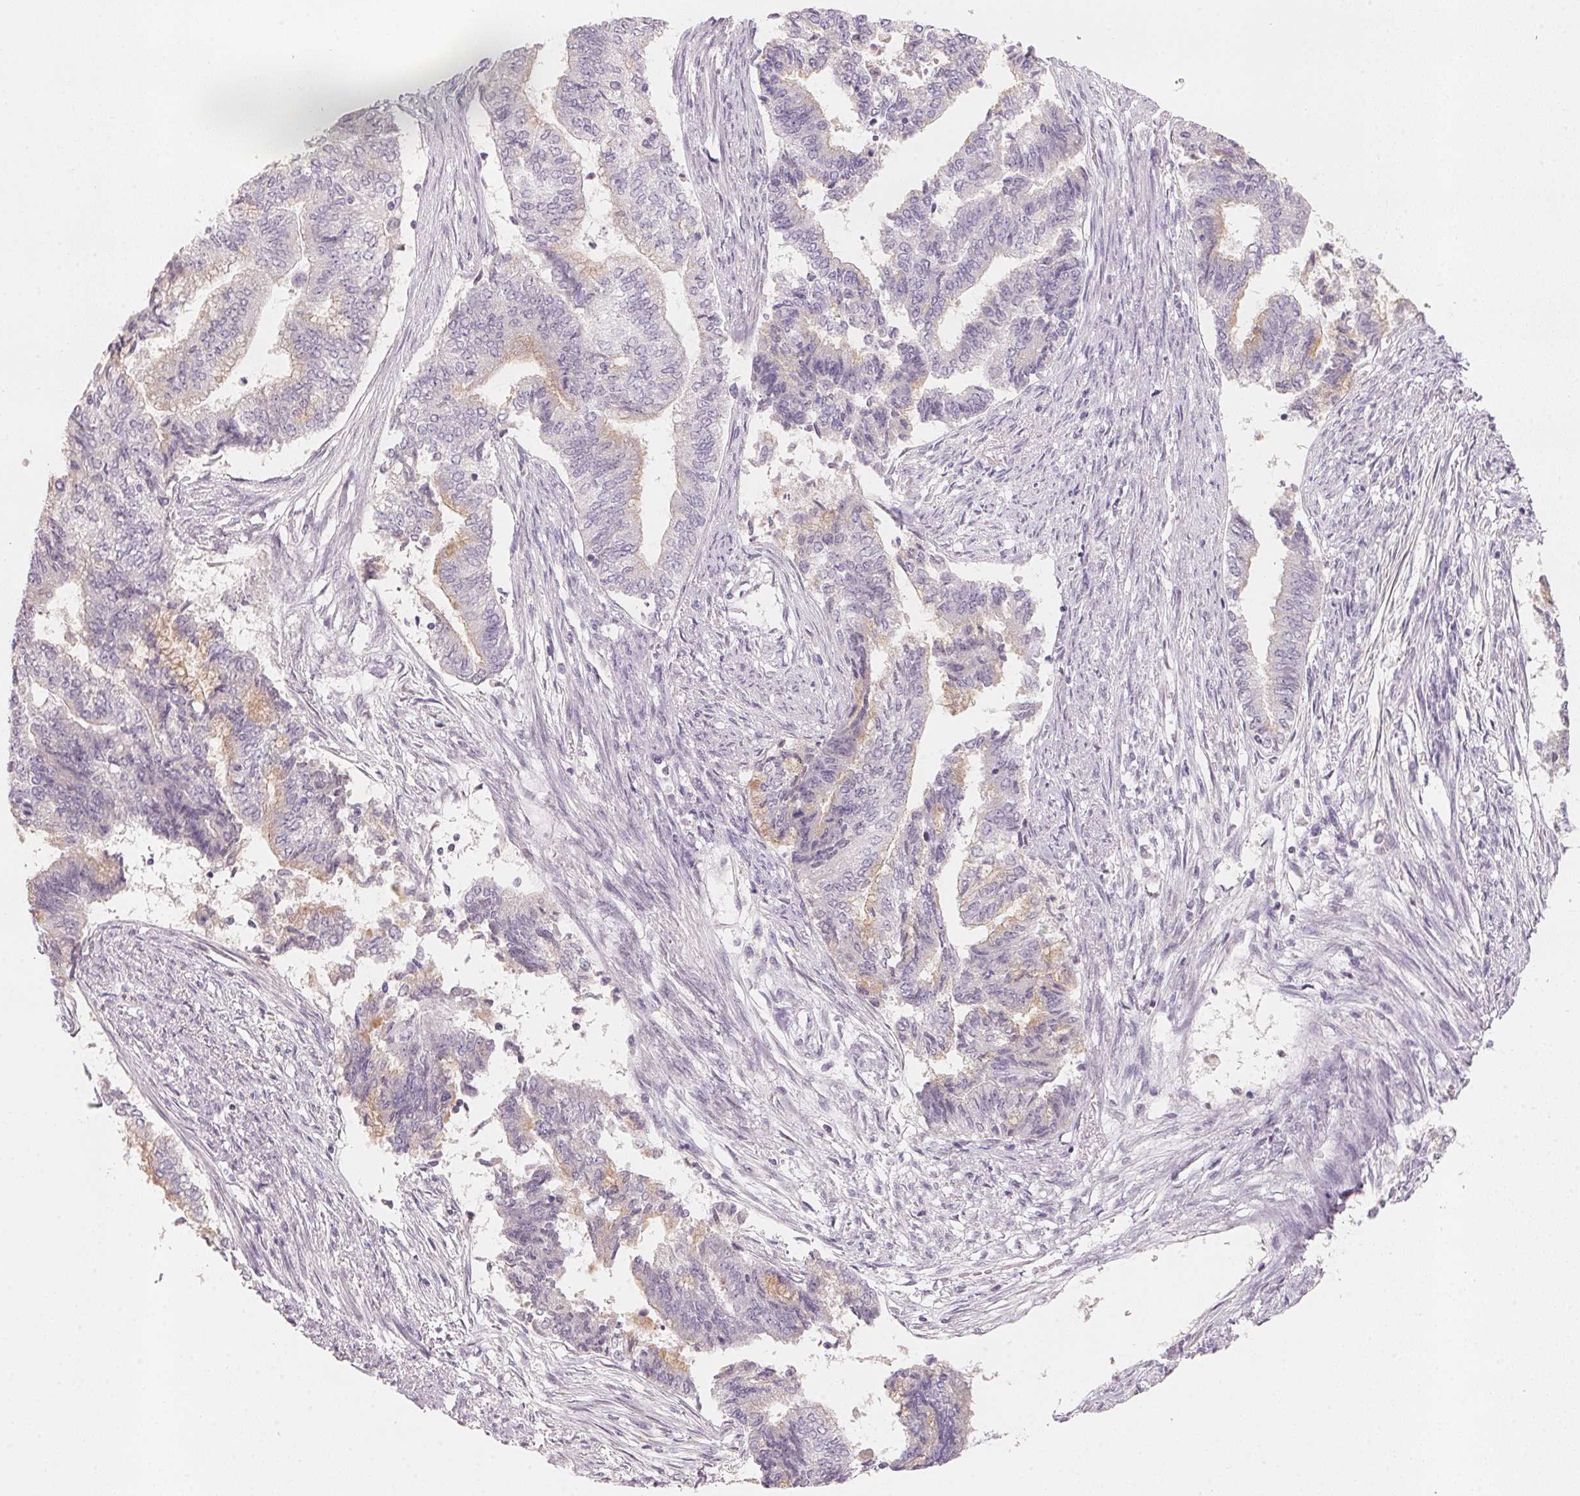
{"staining": {"intensity": "negative", "quantity": "none", "location": "none"}, "tissue": "endometrial cancer", "cell_type": "Tumor cells", "image_type": "cancer", "snomed": [{"axis": "morphology", "description": "Adenocarcinoma, NOS"}, {"axis": "topography", "description": "Endometrium"}], "caption": "The micrograph reveals no staining of tumor cells in endometrial cancer (adenocarcinoma).", "gene": "TREH", "patient": {"sex": "female", "age": 65}}